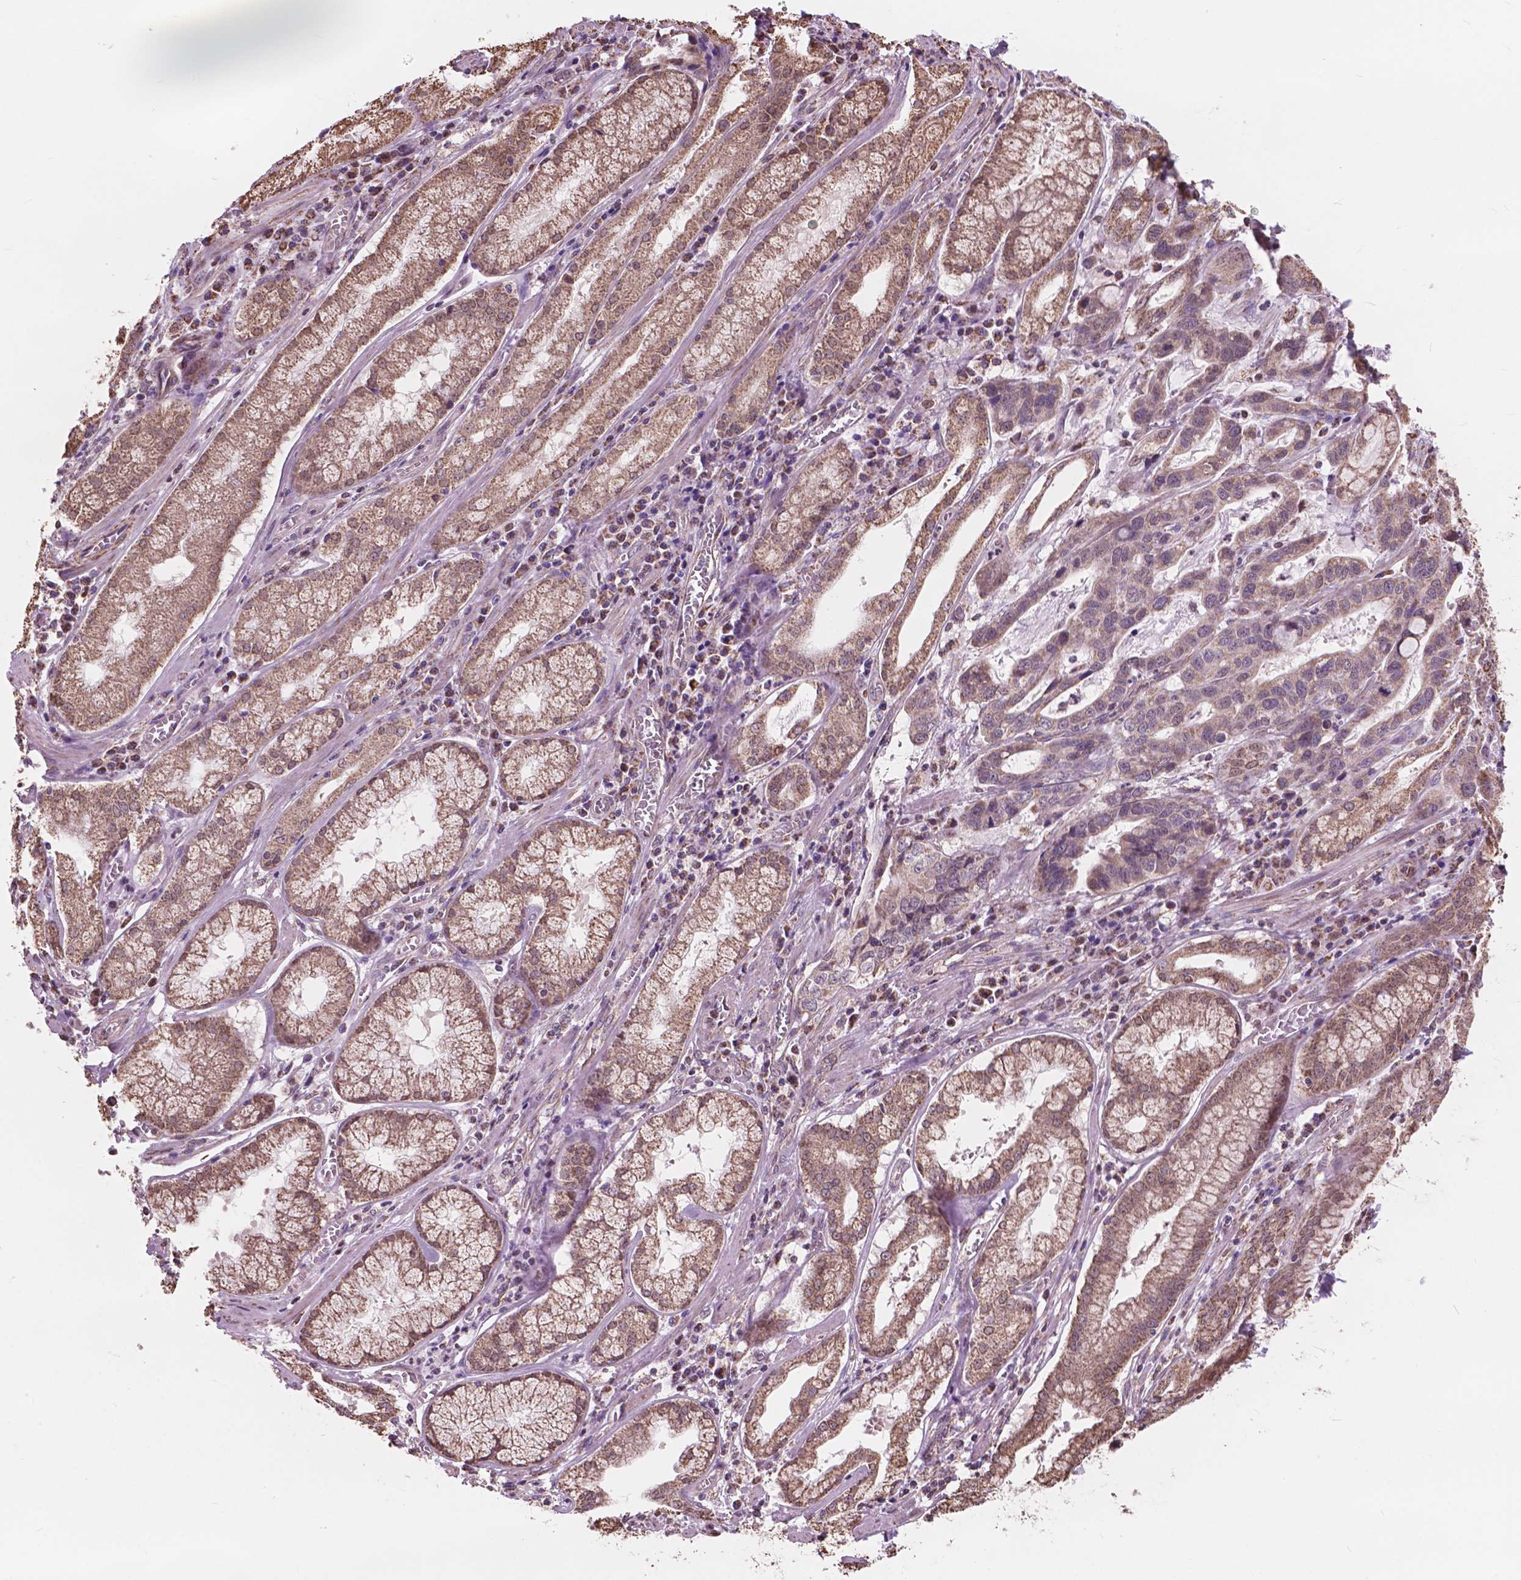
{"staining": {"intensity": "weak", "quantity": ">75%", "location": "cytoplasmic/membranous"}, "tissue": "stomach cancer", "cell_type": "Tumor cells", "image_type": "cancer", "snomed": [{"axis": "morphology", "description": "Adenocarcinoma, NOS"}, {"axis": "topography", "description": "Stomach, lower"}], "caption": "Immunohistochemistry (DAB (3,3'-diaminobenzidine)) staining of human adenocarcinoma (stomach) demonstrates weak cytoplasmic/membranous protein expression in approximately >75% of tumor cells. The staining is performed using DAB (3,3'-diaminobenzidine) brown chromogen to label protein expression. The nuclei are counter-stained blue using hematoxylin.", "gene": "SCOC", "patient": {"sex": "female", "age": 76}}